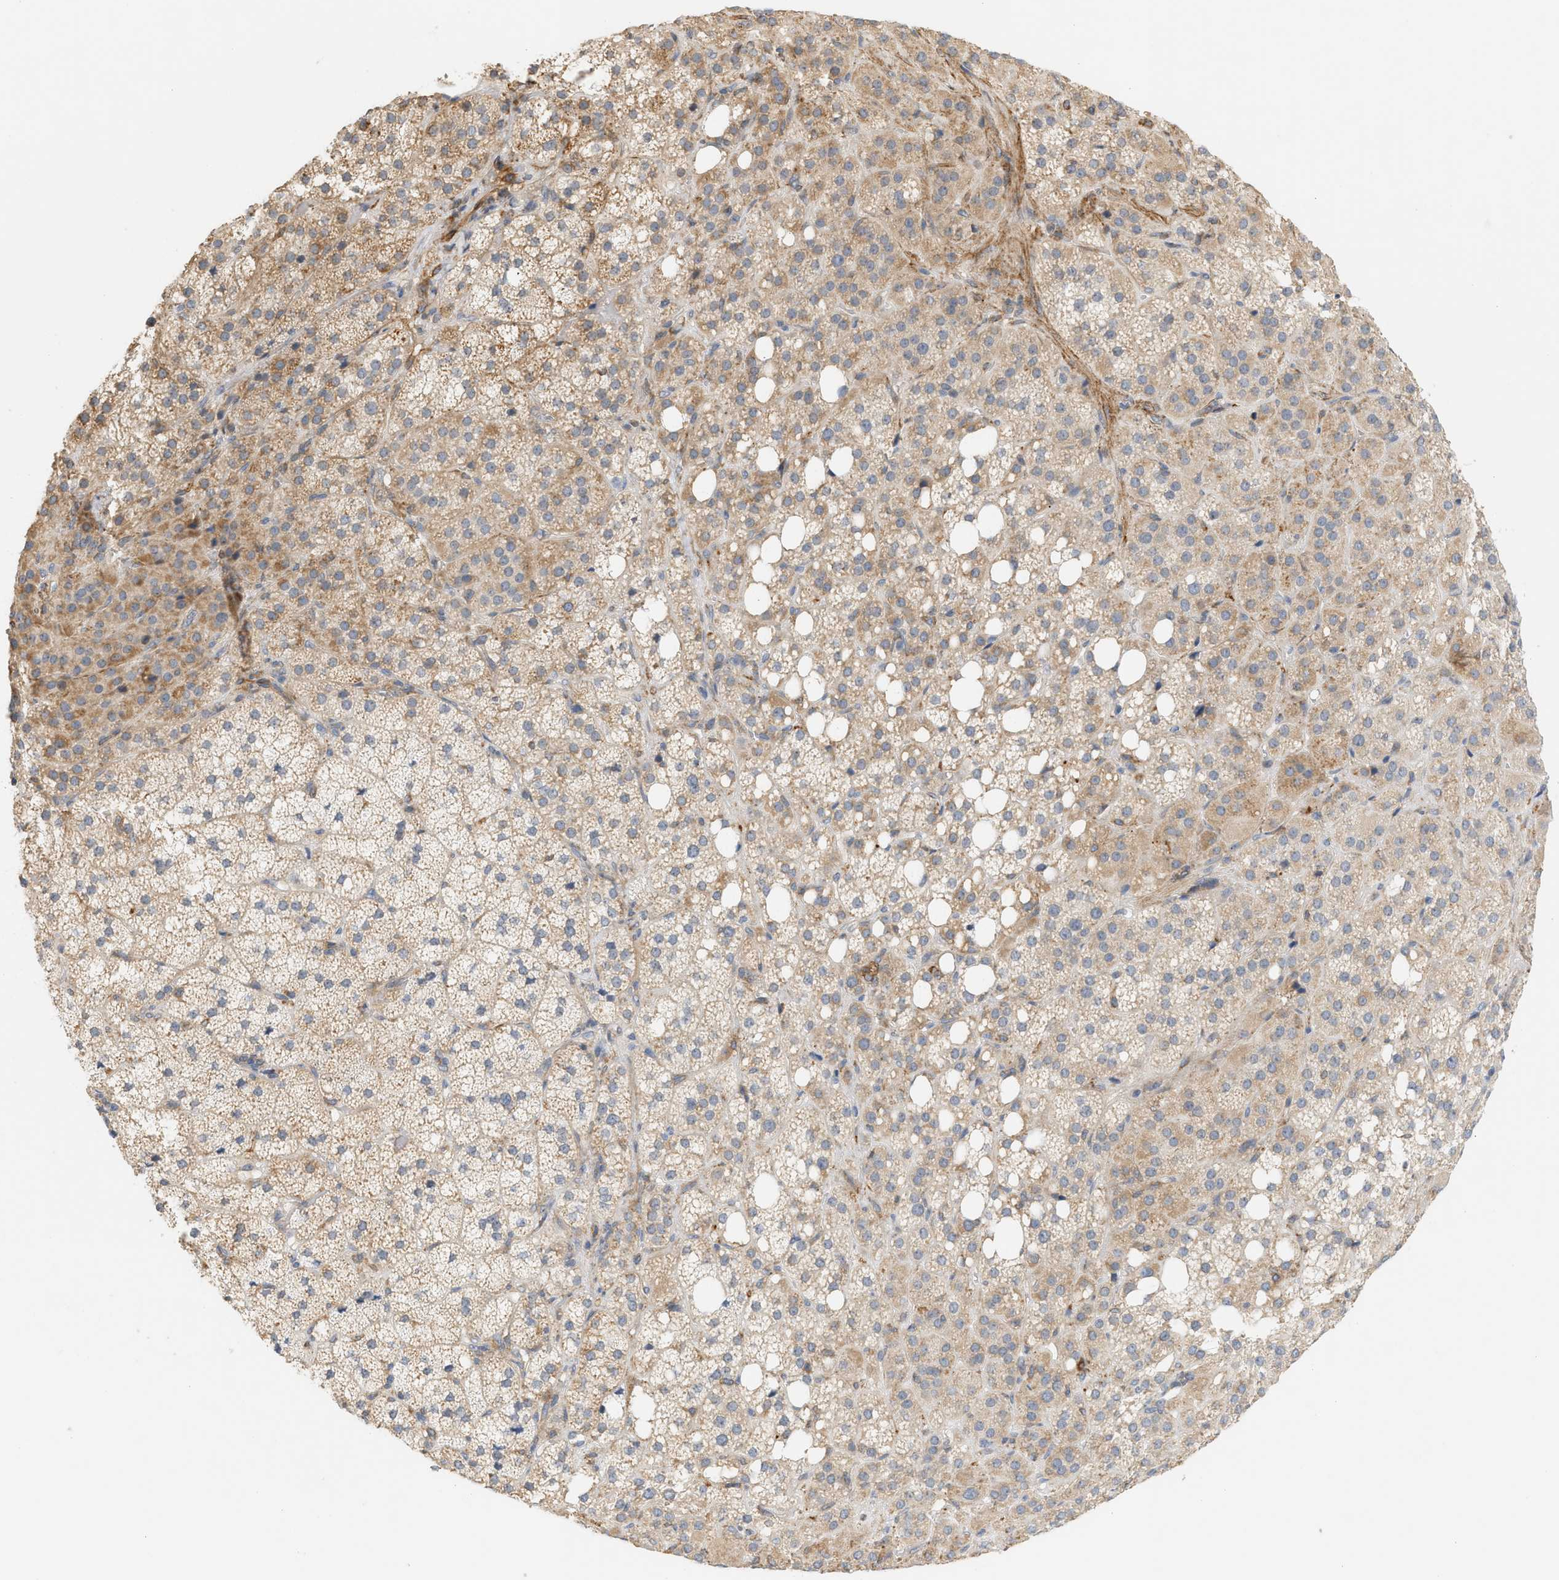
{"staining": {"intensity": "moderate", "quantity": ">75%", "location": "cytoplasmic/membranous"}, "tissue": "adrenal gland", "cell_type": "Glandular cells", "image_type": "normal", "snomed": [{"axis": "morphology", "description": "Normal tissue, NOS"}, {"axis": "topography", "description": "Adrenal gland"}], "caption": "Immunohistochemistry image of normal human adrenal gland stained for a protein (brown), which displays medium levels of moderate cytoplasmic/membranous positivity in about >75% of glandular cells.", "gene": "SVOP", "patient": {"sex": "female", "age": 59}}